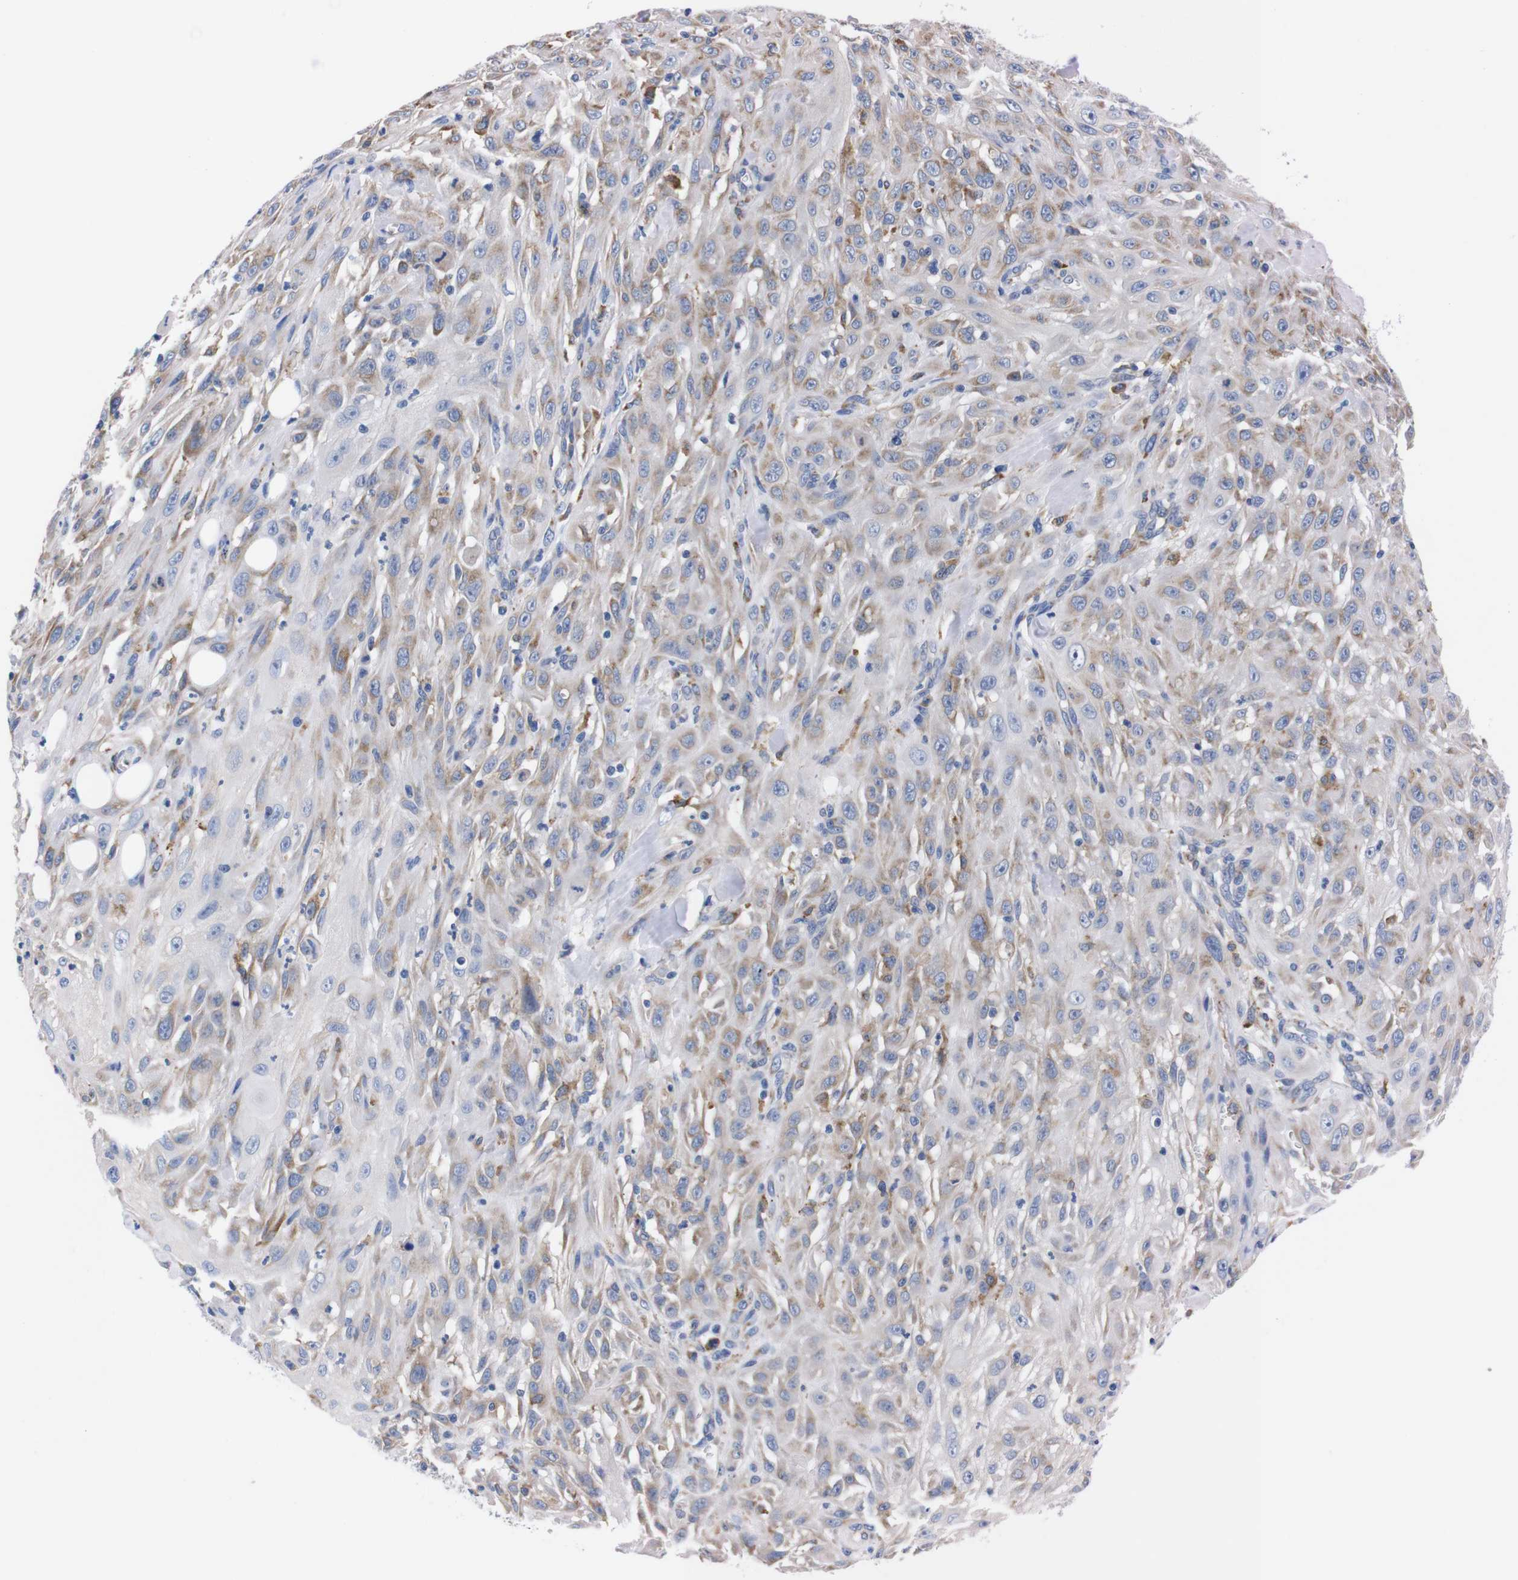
{"staining": {"intensity": "weak", "quantity": "25%-75%", "location": "cytoplasmic/membranous"}, "tissue": "skin cancer", "cell_type": "Tumor cells", "image_type": "cancer", "snomed": [{"axis": "morphology", "description": "Squamous cell carcinoma, NOS"}, {"axis": "topography", "description": "Skin"}], "caption": "This photomicrograph demonstrates skin cancer stained with IHC to label a protein in brown. The cytoplasmic/membranous of tumor cells show weak positivity for the protein. Nuclei are counter-stained blue.", "gene": "NEBL", "patient": {"sex": "male", "age": 75}}